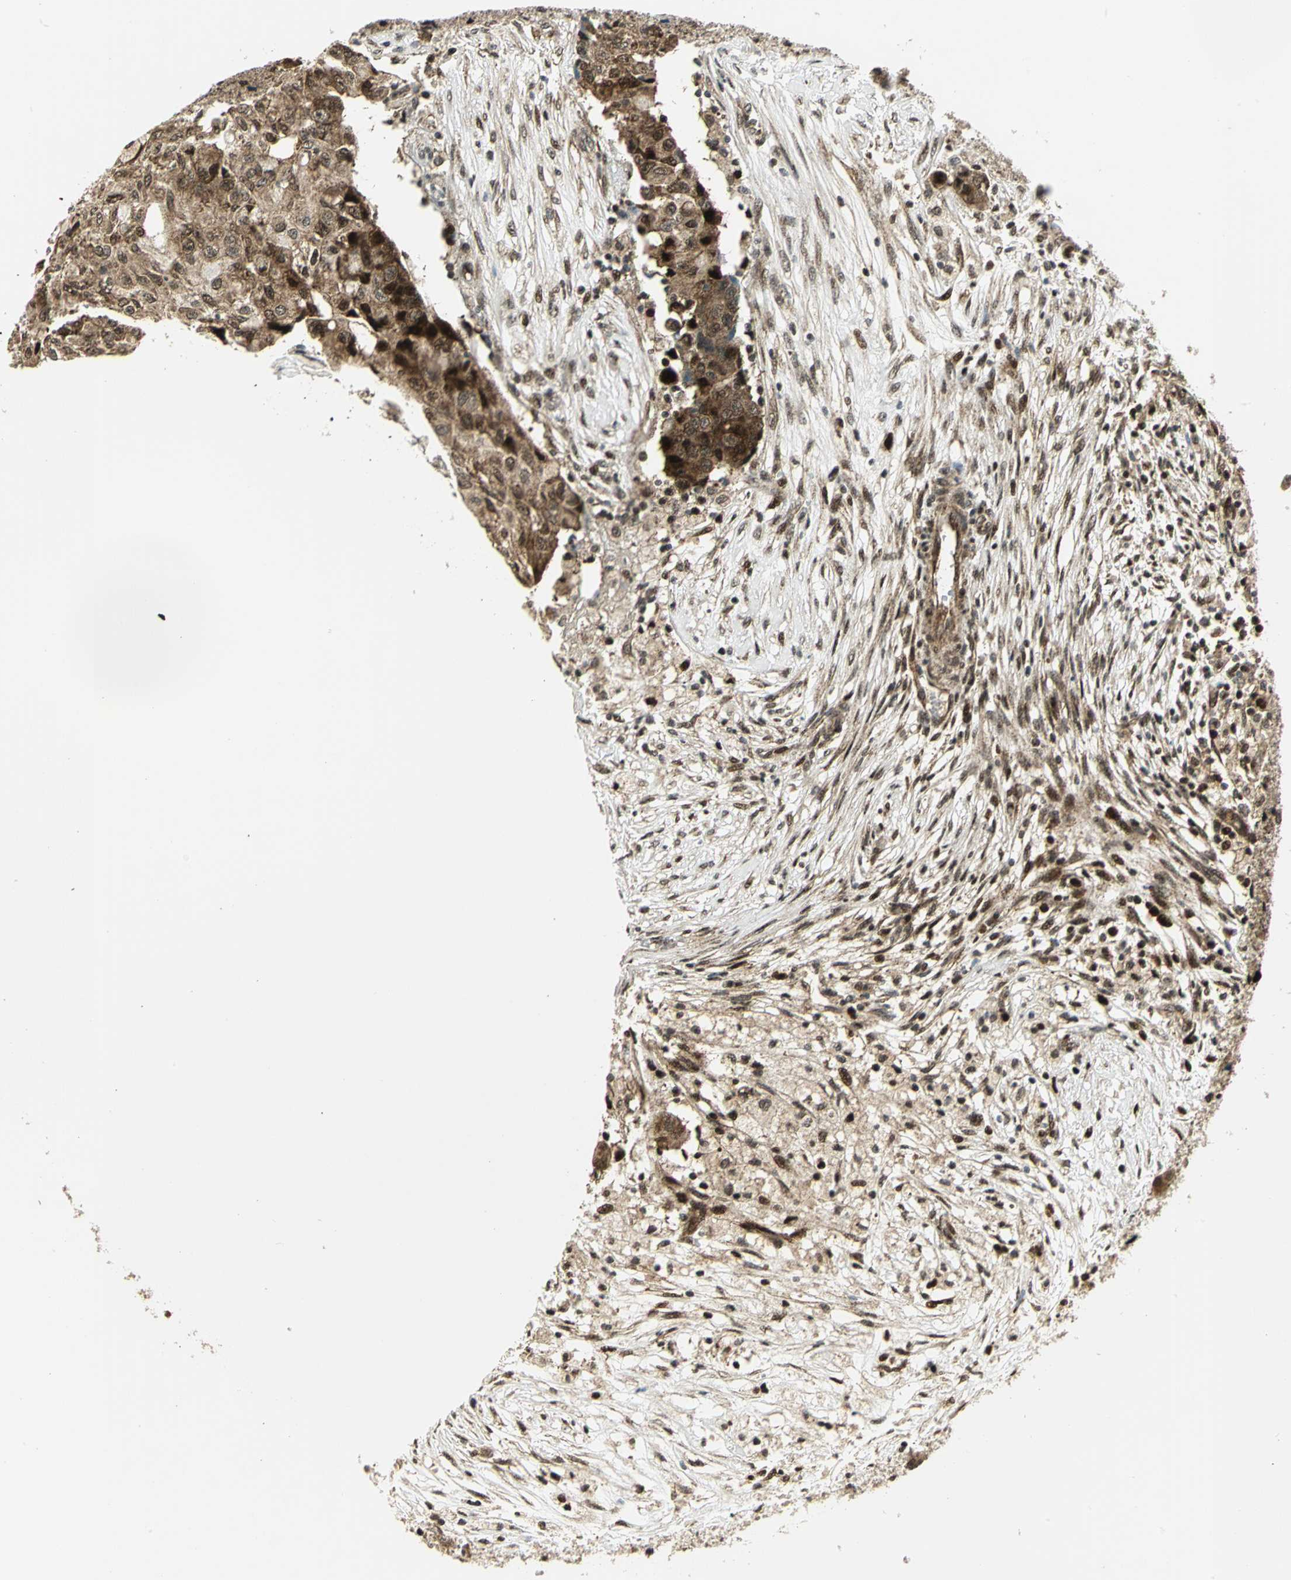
{"staining": {"intensity": "strong", "quantity": ">75%", "location": "cytoplasmic/membranous,nuclear"}, "tissue": "ovarian cancer", "cell_type": "Tumor cells", "image_type": "cancer", "snomed": [{"axis": "morphology", "description": "Carcinoma, endometroid"}, {"axis": "topography", "description": "Ovary"}], "caption": "The histopathology image reveals a brown stain indicating the presence of a protein in the cytoplasmic/membranous and nuclear of tumor cells in endometroid carcinoma (ovarian). Using DAB (3,3'-diaminobenzidine) (brown) and hematoxylin (blue) stains, captured at high magnification using brightfield microscopy.", "gene": "COPS5", "patient": {"sex": "female", "age": 42}}